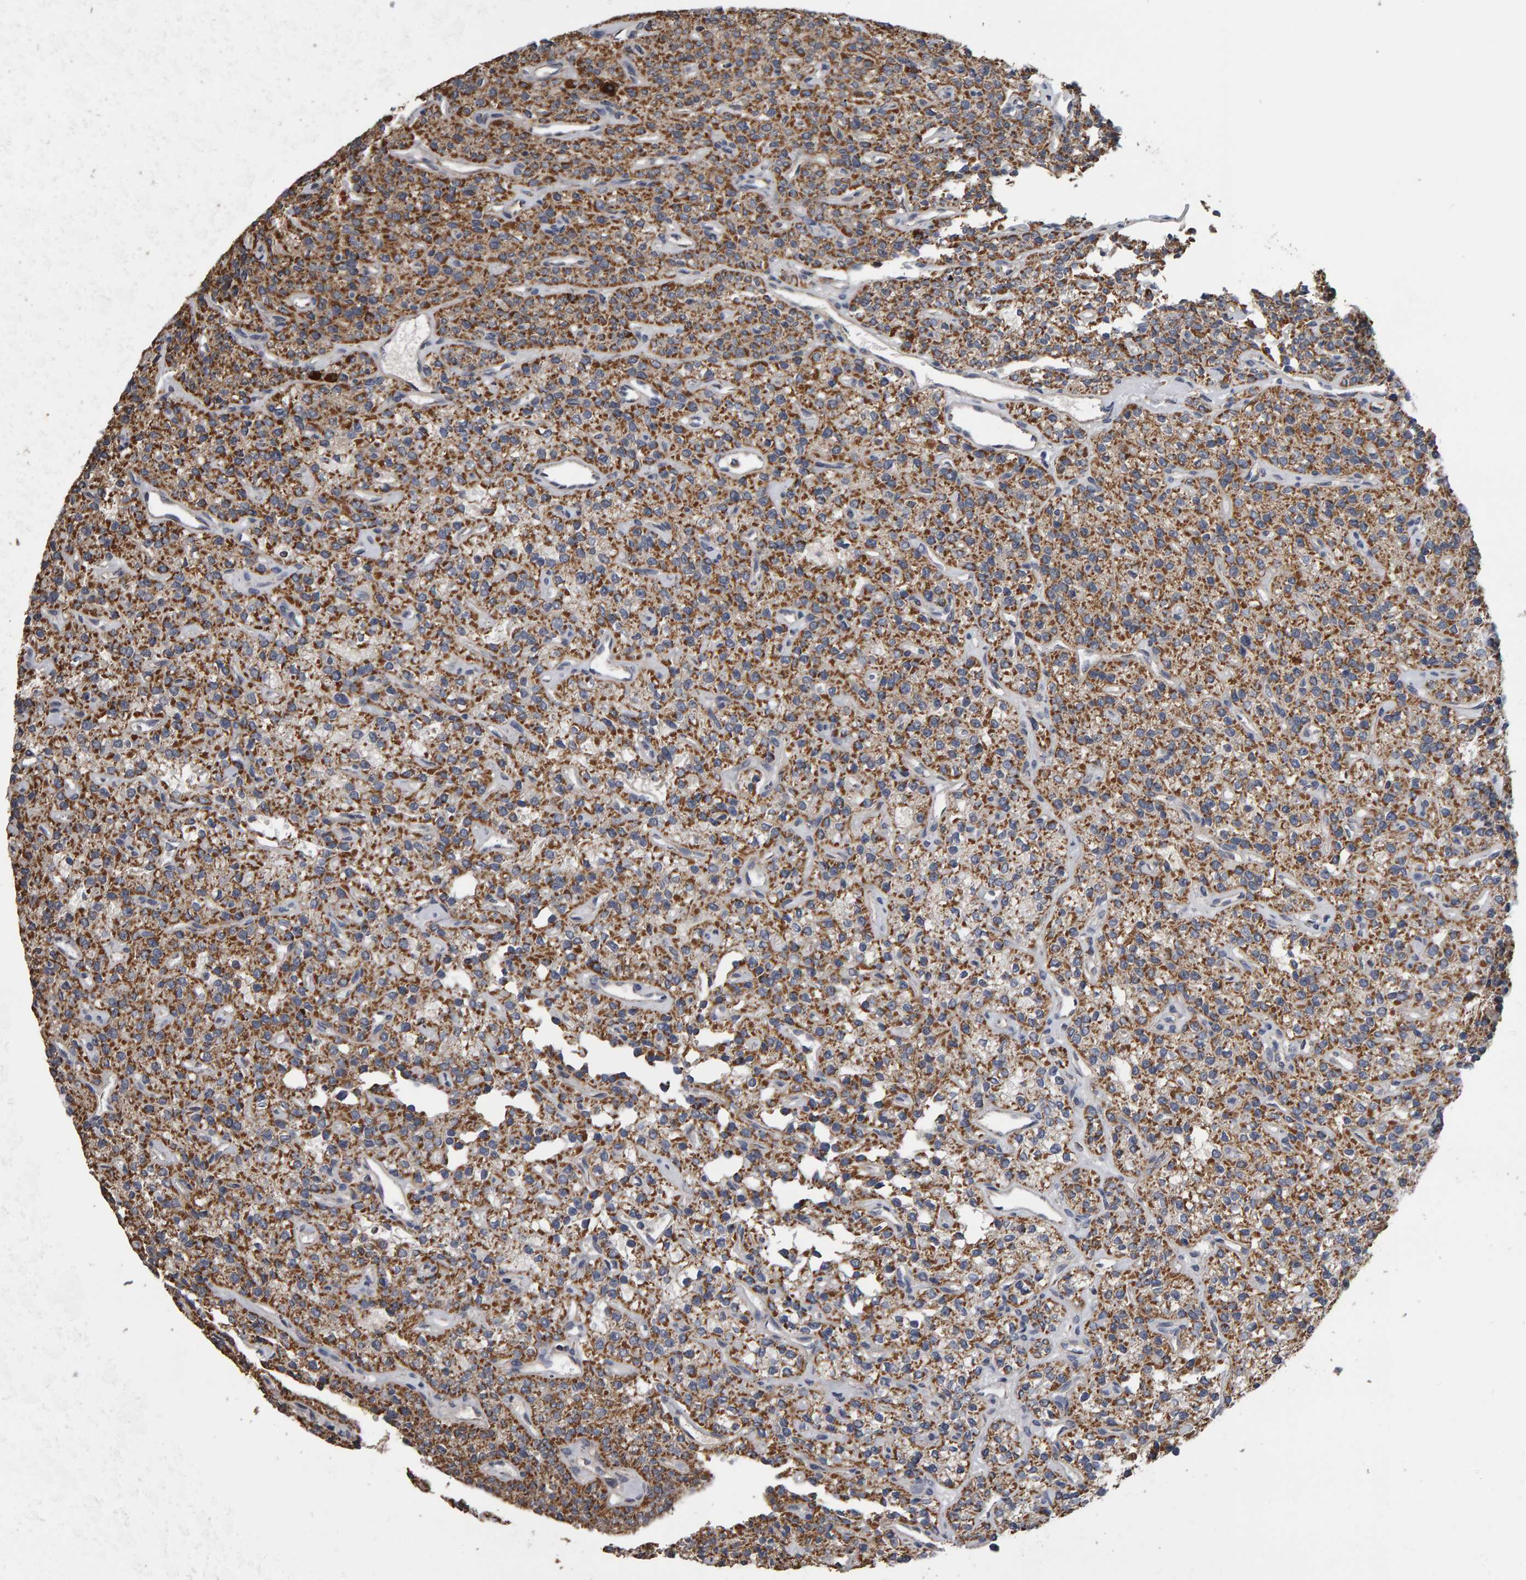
{"staining": {"intensity": "moderate", "quantity": ">75%", "location": "cytoplasmic/membranous"}, "tissue": "parathyroid gland", "cell_type": "Glandular cells", "image_type": "normal", "snomed": [{"axis": "morphology", "description": "Normal tissue, NOS"}, {"axis": "topography", "description": "Parathyroid gland"}], "caption": "This is a photomicrograph of immunohistochemistry (IHC) staining of normal parathyroid gland, which shows moderate expression in the cytoplasmic/membranous of glandular cells.", "gene": "TOM1L1", "patient": {"sex": "male", "age": 46}}